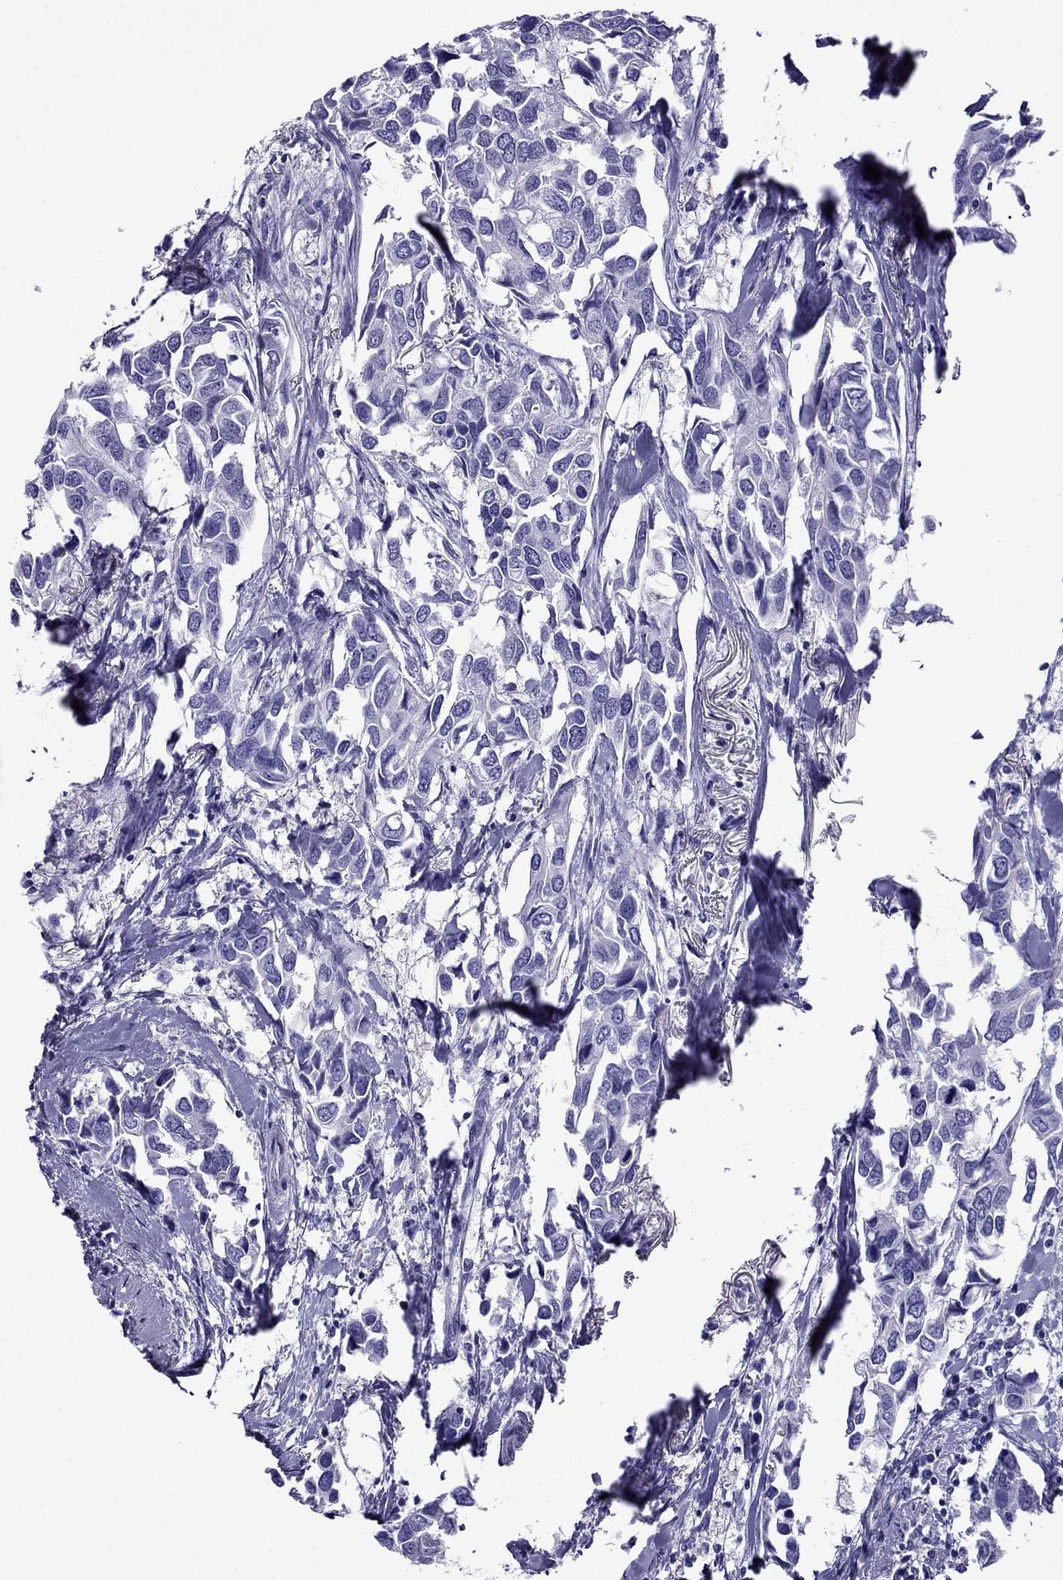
{"staining": {"intensity": "negative", "quantity": "none", "location": "none"}, "tissue": "breast cancer", "cell_type": "Tumor cells", "image_type": "cancer", "snomed": [{"axis": "morphology", "description": "Duct carcinoma"}, {"axis": "topography", "description": "Breast"}], "caption": "Micrograph shows no protein positivity in tumor cells of infiltrating ductal carcinoma (breast) tissue.", "gene": "CRYBA1", "patient": {"sex": "female", "age": 83}}